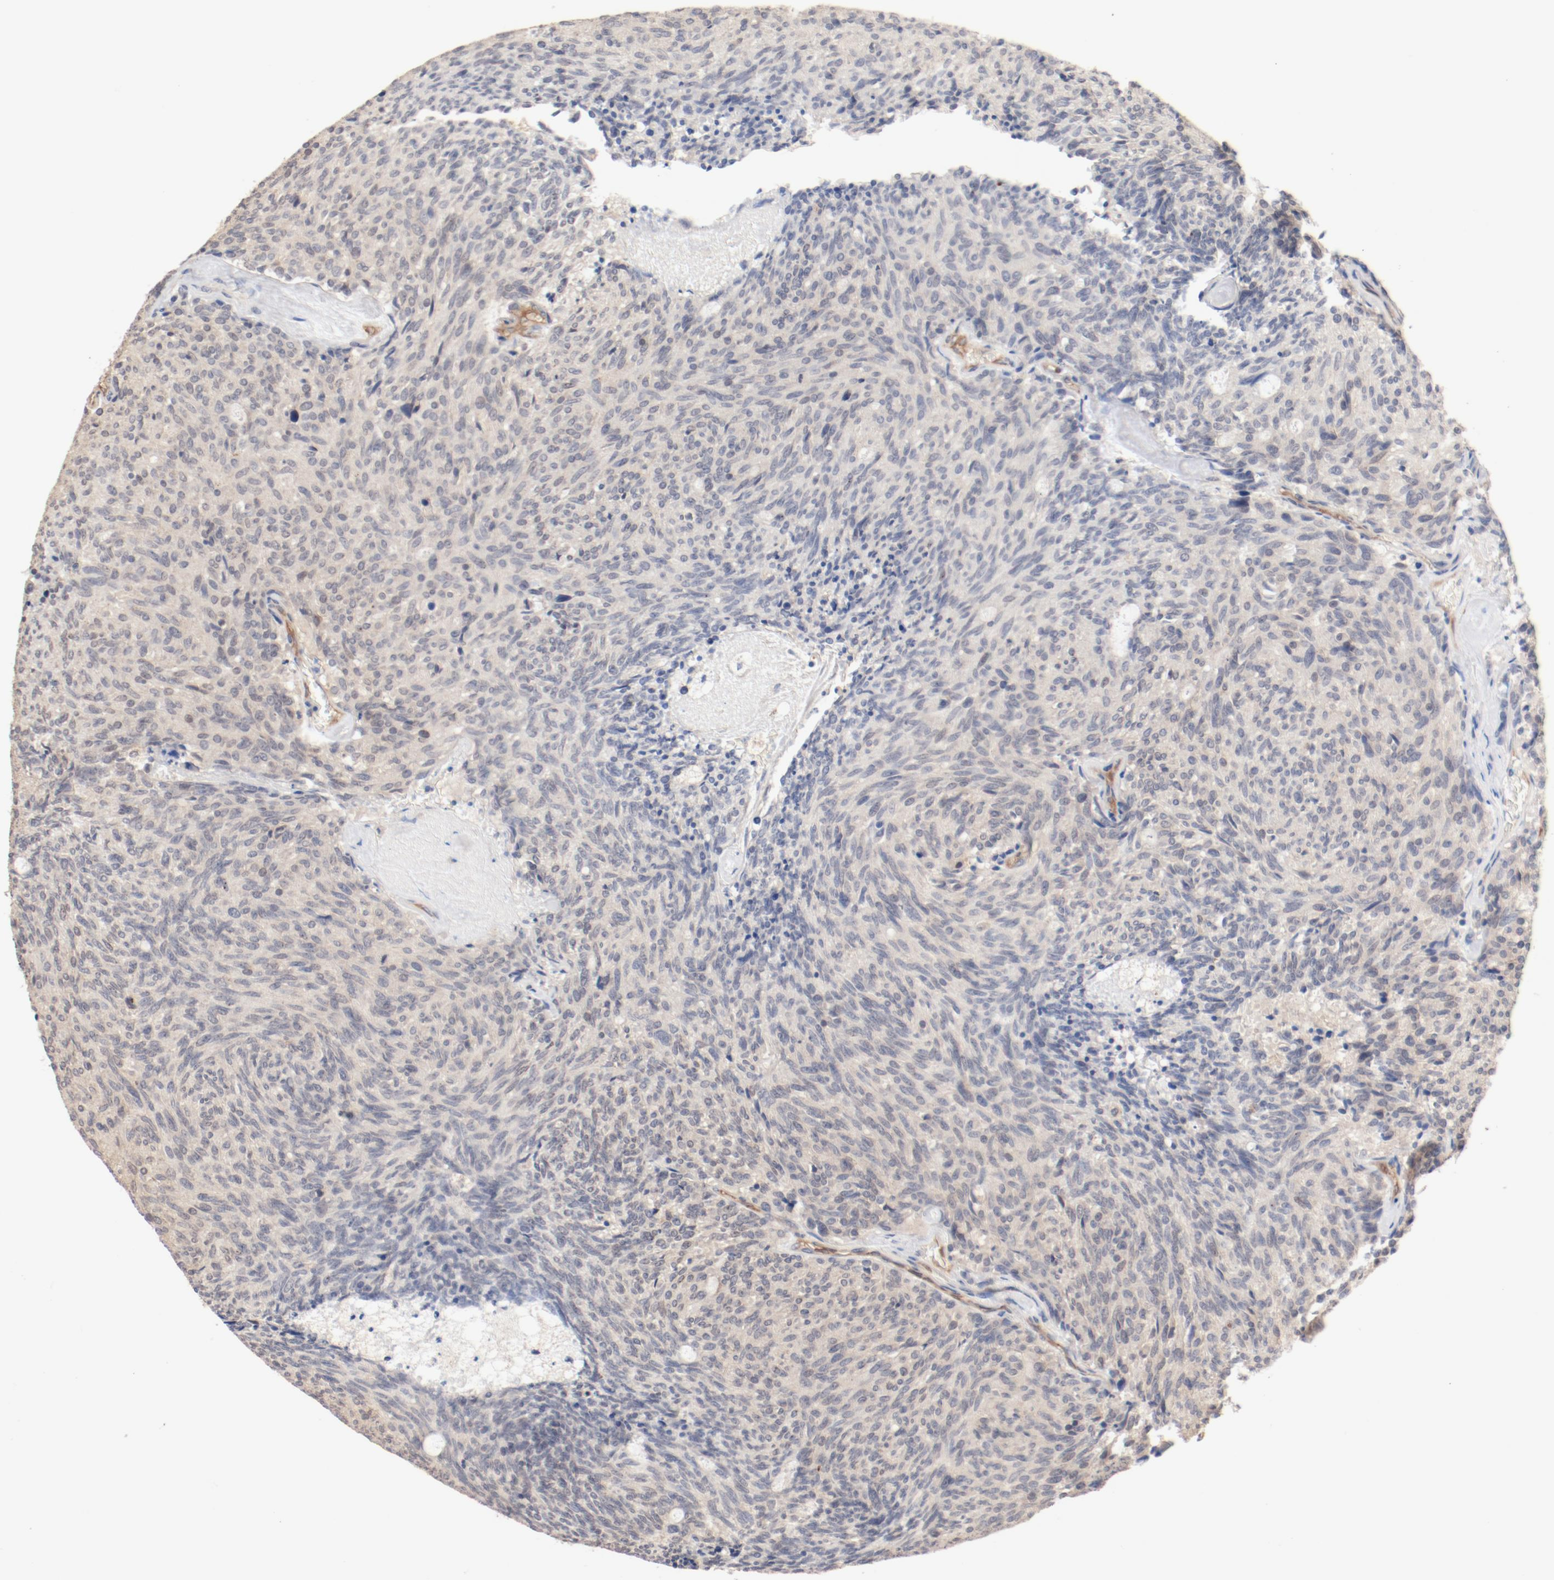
{"staining": {"intensity": "negative", "quantity": "none", "location": "none"}, "tissue": "carcinoid", "cell_type": "Tumor cells", "image_type": "cancer", "snomed": [{"axis": "morphology", "description": "Carcinoid, malignant, NOS"}, {"axis": "topography", "description": "Pancreas"}], "caption": "This is a micrograph of immunohistochemistry staining of carcinoid, which shows no expression in tumor cells.", "gene": "UBE2J1", "patient": {"sex": "female", "age": 54}}